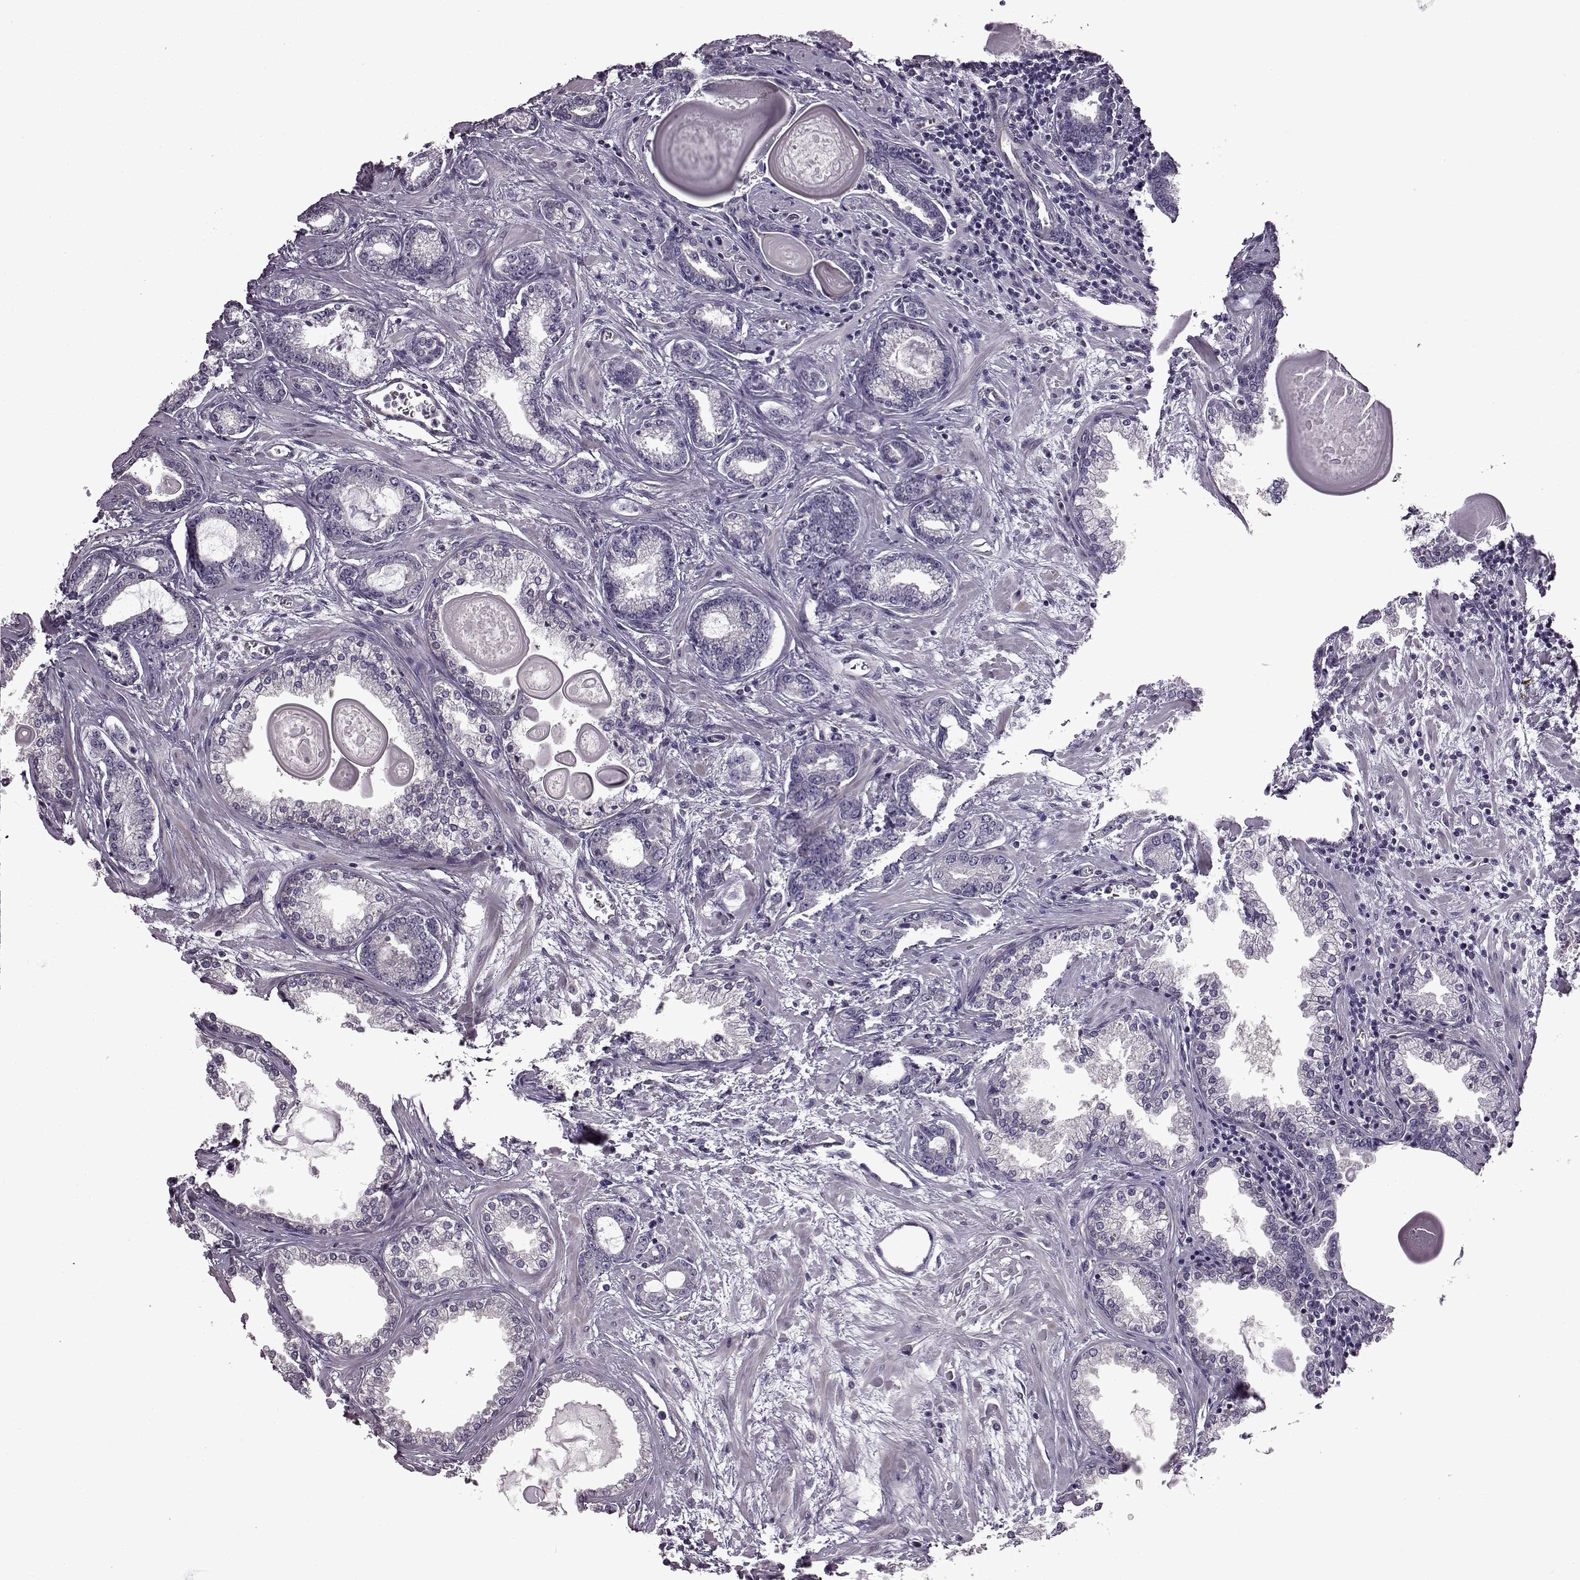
{"staining": {"intensity": "negative", "quantity": "none", "location": "none"}, "tissue": "prostate cancer", "cell_type": "Tumor cells", "image_type": "cancer", "snomed": [{"axis": "morphology", "description": "Normal tissue, NOS"}, {"axis": "morphology", "description": "Adenocarcinoma, High grade"}, {"axis": "topography", "description": "Prostate"}], "caption": "IHC image of neoplastic tissue: human adenocarcinoma (high-grade) (prostate) stained with DAB (3,3'-diaminobenzidine) displays no significant protein staining in tumor cells. (DAB (3,3'-diaminobenzidine) immunohistochemistry (IHC) with hematoxylin counter stain).", "gene": "EDDM3B", "patient": {"sex": "male", "age": 83}}